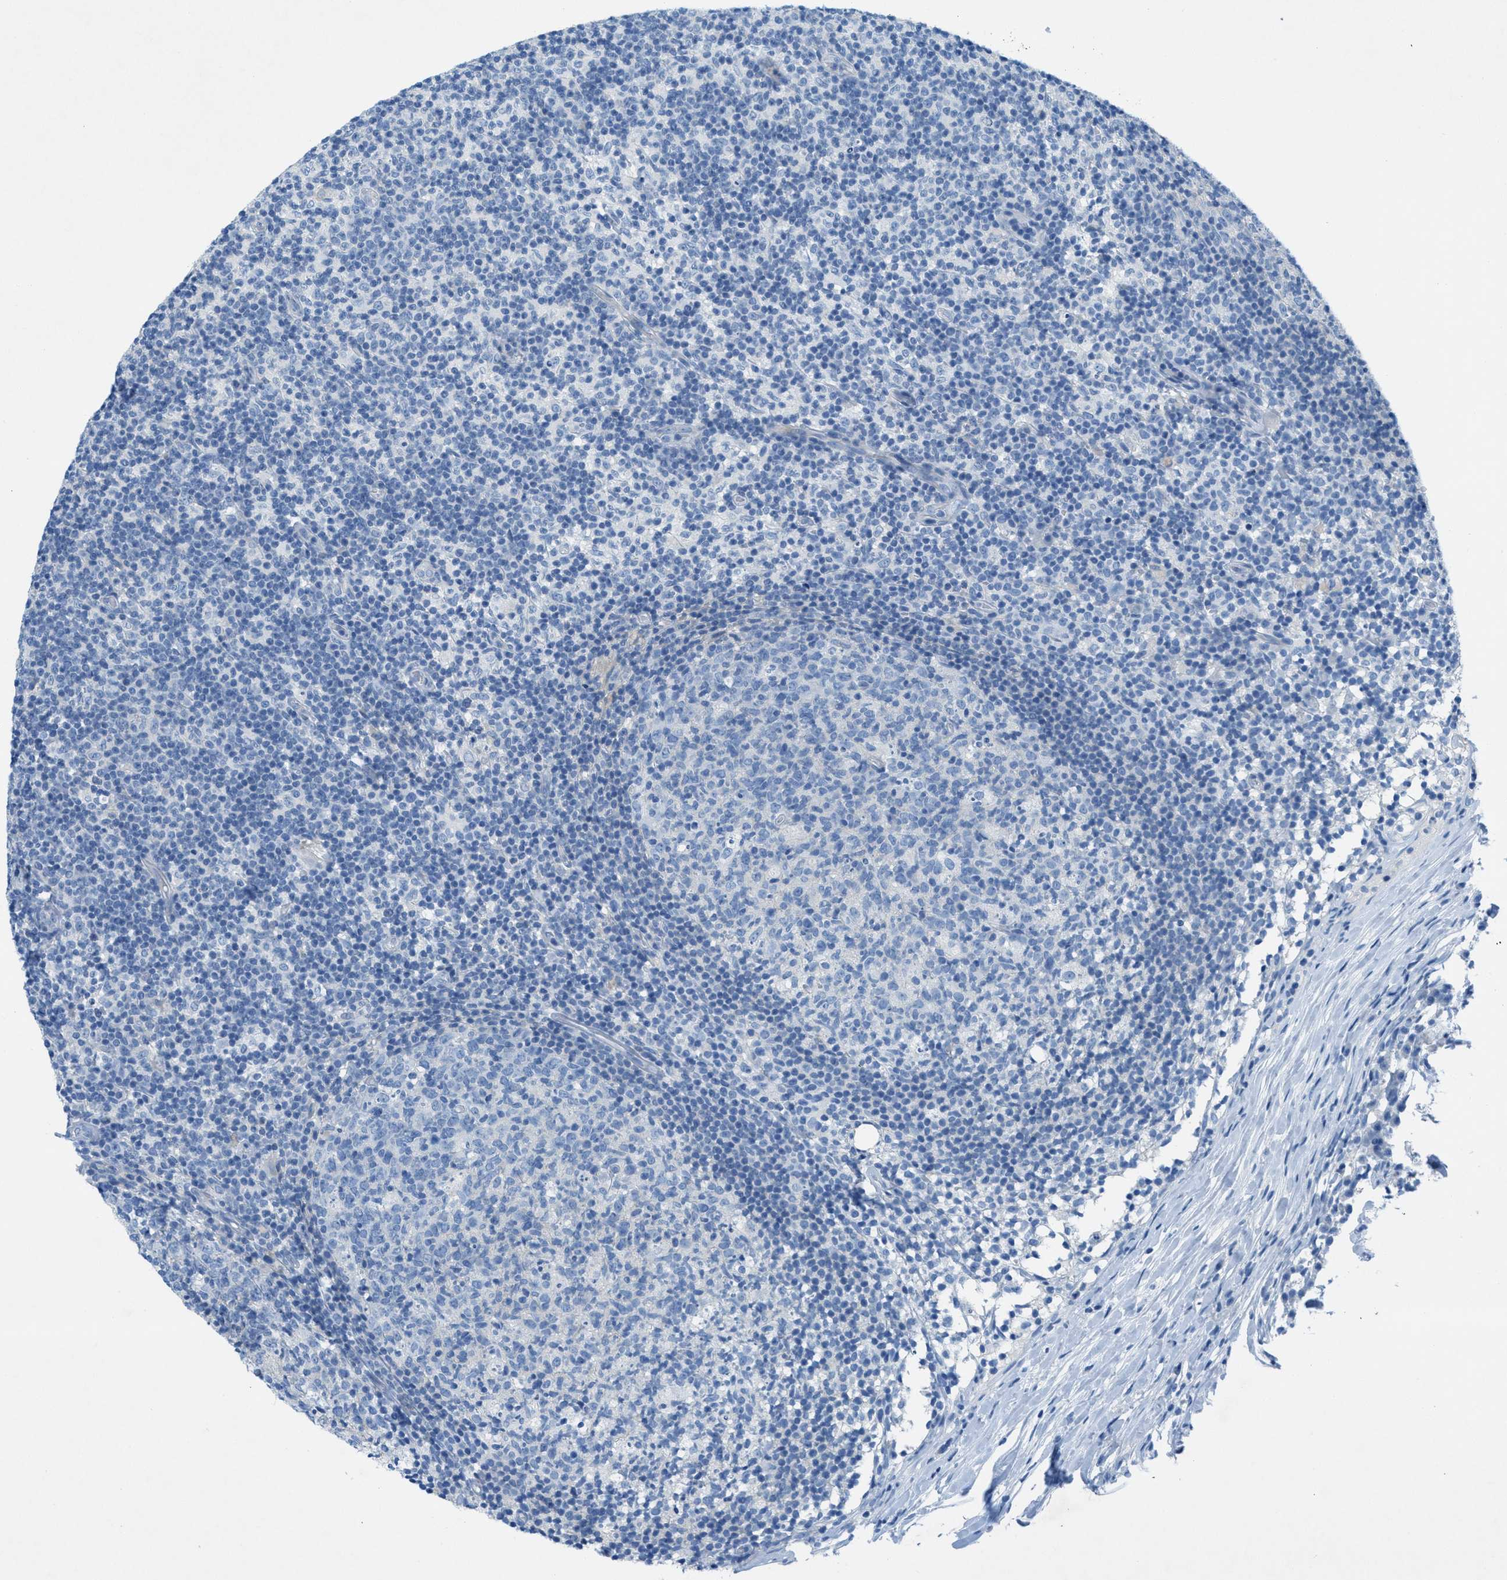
{"staining": {"intensity": "negative", "quantity": "none", "location": "none"}, "tissue": "lymph node", "cell_type": "Germinal center cells", "image_type": "normal", "snomed": [{"axis": "morphology", "description": "Normal tissue, NOS"}, {"axis": "morphology", "description": "Inflammation, NOS"}, {"axis": "topography", "description": "Lymph node"}], "caption": "The histopathology image reveals no staining of germinal center cells in benign lymph node.", "gene": "GALNT17", "patient": {"sex": "male", "age": 55}}